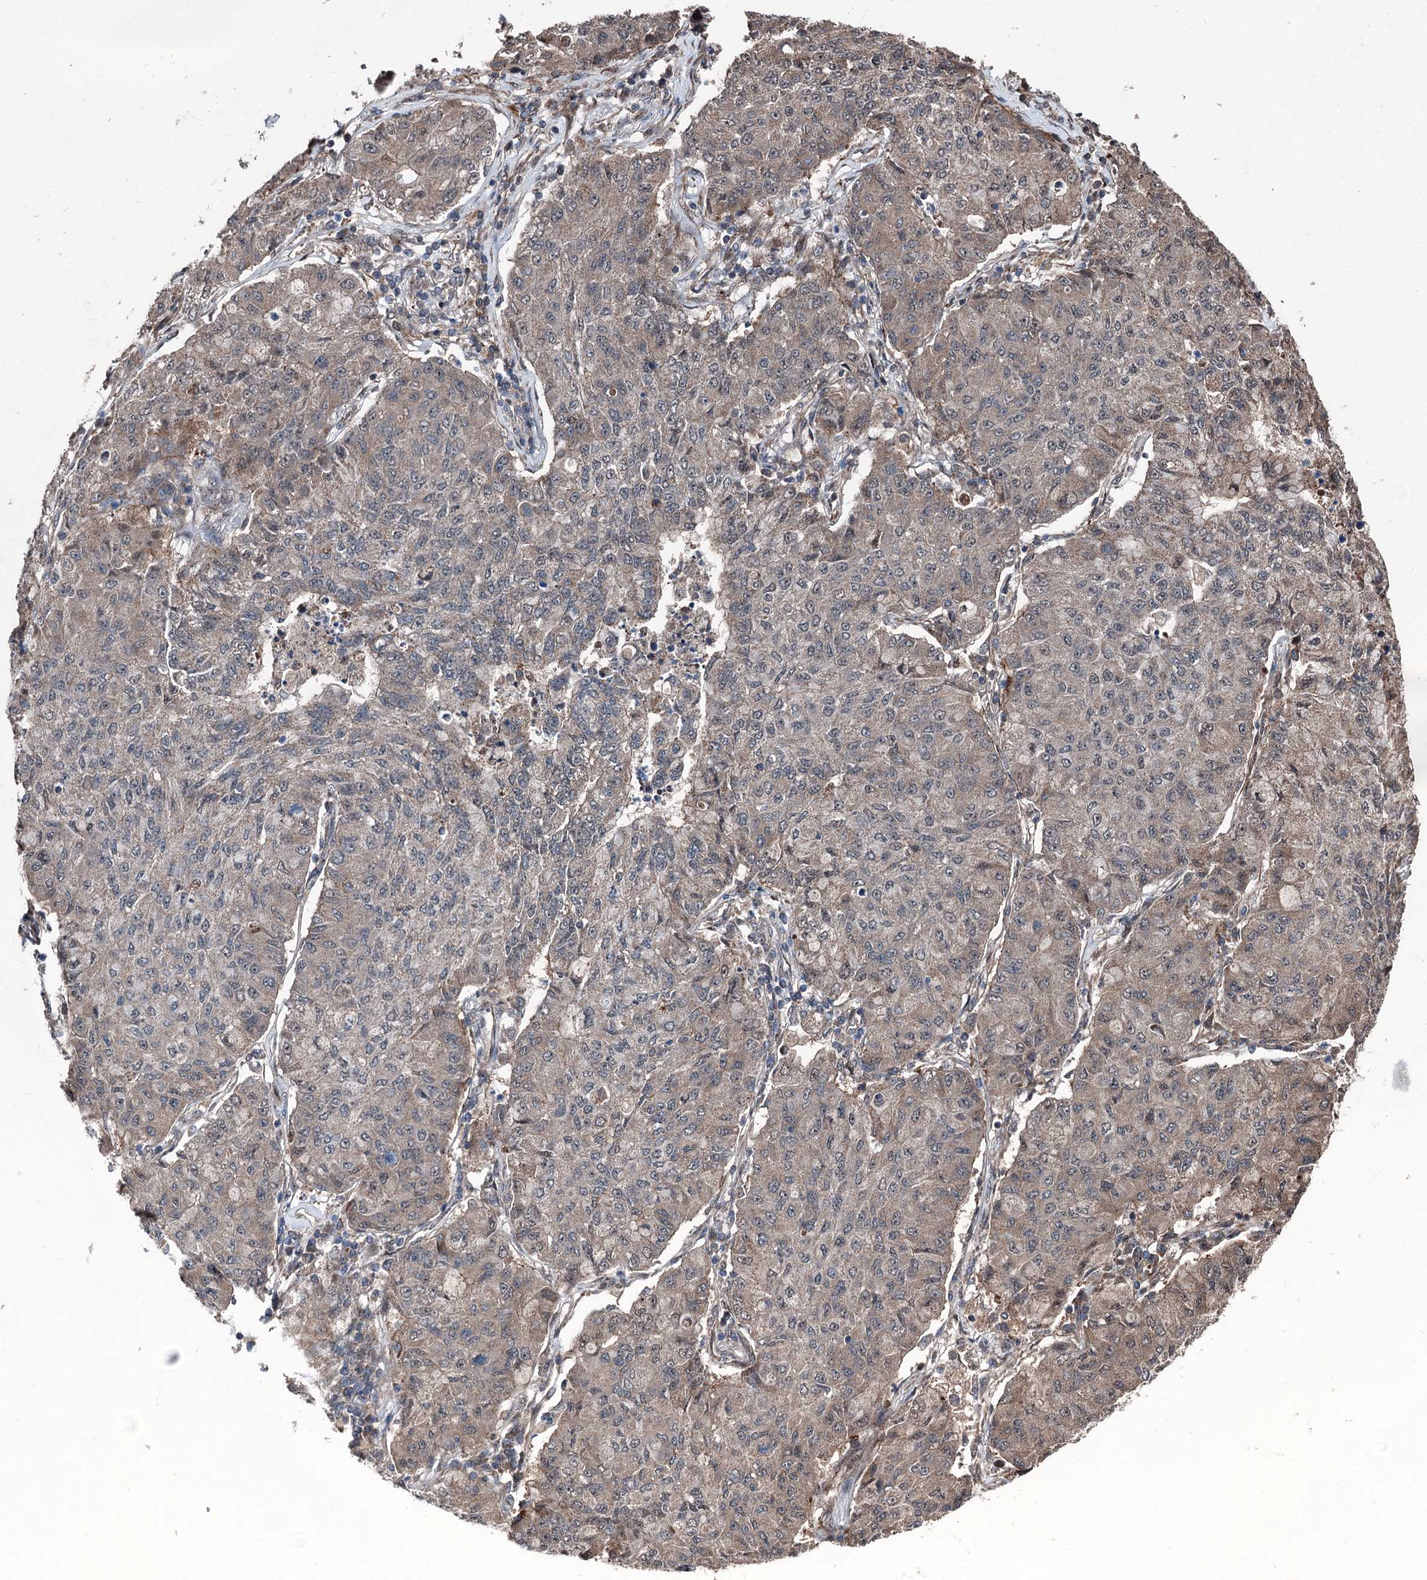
{"staining": {"intensity": "weak", "quantity": "25%-75%", "location": "cytoplasmic/membranous"}, "tissue": "lung cancer", "cell_type": "Tumor cells", "image_type": "cancer", "snomed": [{"axis": "morphology", "description": "Squamous cell carcinoma, NOS"}, {"axis": "topography", "description": "Lung"}], "caption": "Brown immunohistochemical staining in human lung squamous cell carcinoma exhibits weak cytoplasmic/membranous positivity in about 25%-75% of tumor cells. (brown staining indicates protein expression, while blue staining denotes nuclei).", "gene": "PSMD13", "patient": {"sex": "male", "age": 74}}